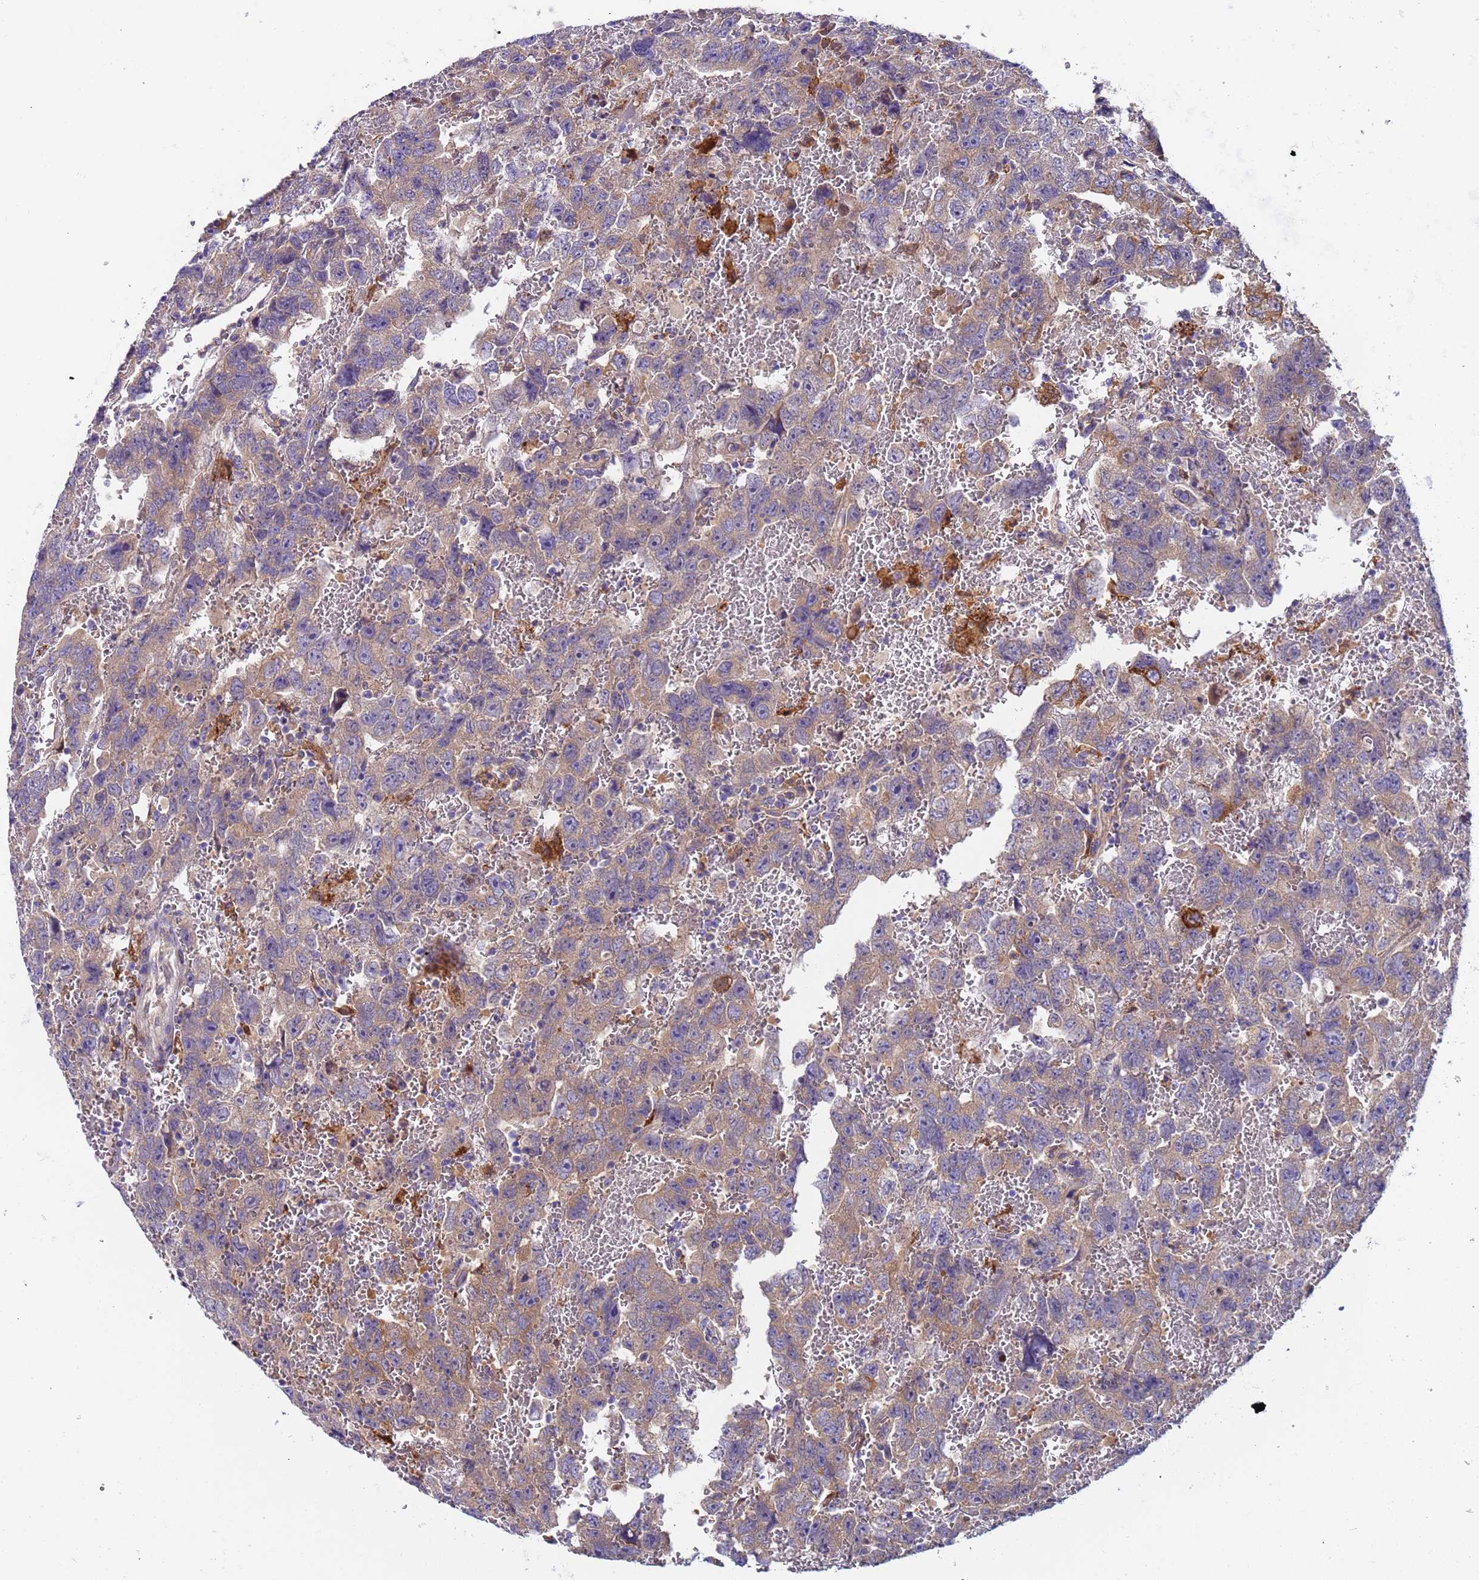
{"staining": {"intensity": "moderate", "quantity": "<25%", "location": "cytoplasmic/membranous"}, "tissue": "testis cancer", "cell_type": "Tumor cells", "image_type": "cancer", "snomed": [{"axis": "morphology", "description": "Carcinoma, Embryonal, NOS"}, {"axis": "topography", "description": "Testis"}], "caption": "Immunohistochemistry photomicrograph of neoplastic tissue: human testis embryonal carcinoma stained using immunohistochemistry exhibits low levels of moderate protein expression localized specifically in the cytoplasmic/membranous of tumor cells, appearing as a cytoplasmic/membranous brown color.", "gene": "PAQR7", "patient": {"sex": "male", "age": 45}}